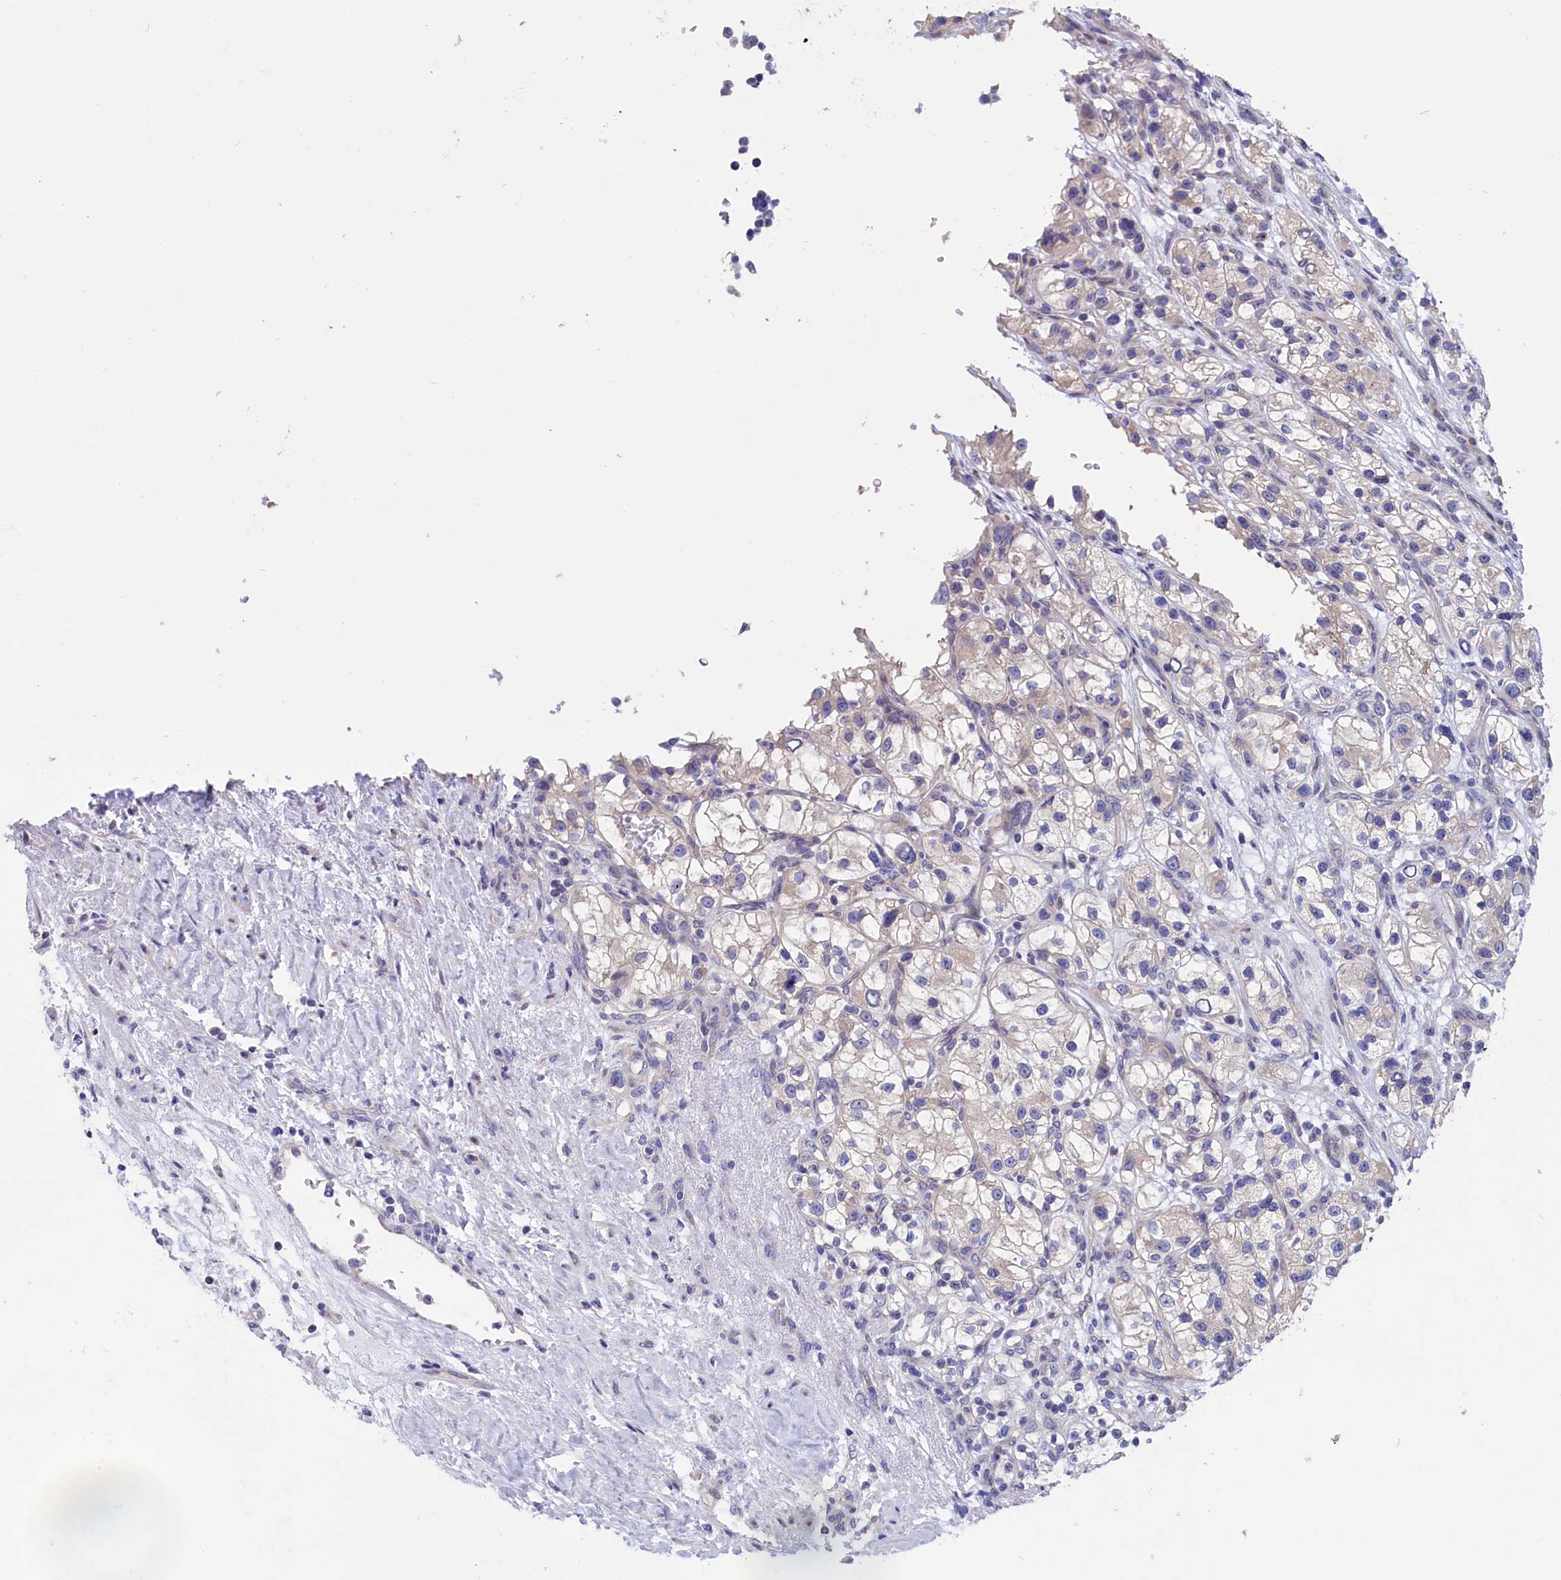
{"staining": {"intensity": "weak", "quantity": "<25%", "location": "cytoplasmic/membranous"}, "tissue": "renal cancer", "cell_type": "Tumor cells", "image_type": "cancer", "snomed": [{"axis": "morphology", "description": "Adenocarcinoma, NOS"}, {"axis": "topography", "description": "Kidney"}], "caption": "IHC image of human renal adenocarcinoma stained for a protein (brown), which exhibits no positivity in tumor cells.", "gene": "CYP2U1", "patient": {"sex": "female", "age": 57}}